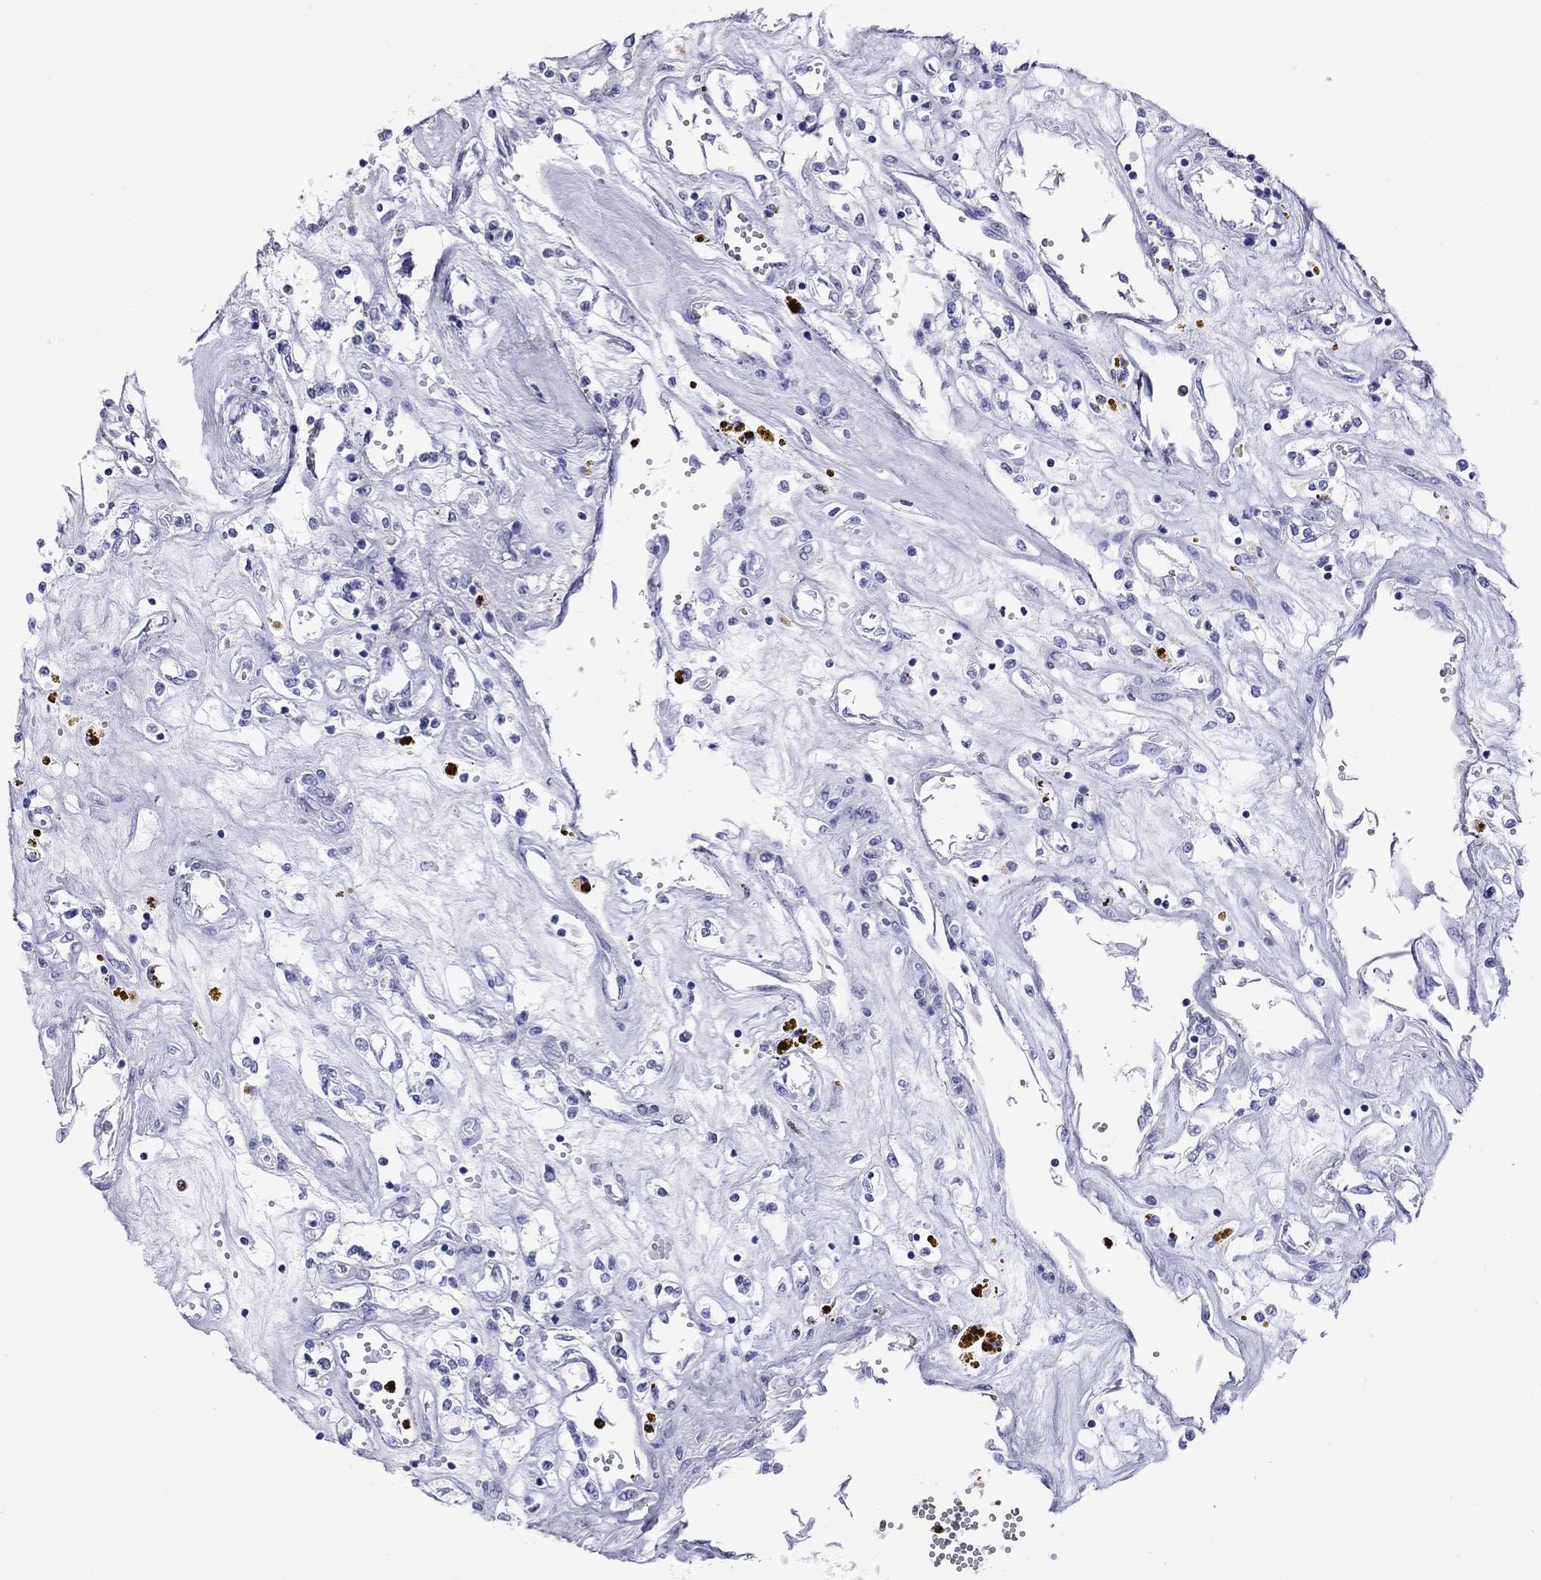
{"staining": {"intensity": "negative", "quantity": "none", "location": "none"}, "tissue": "renal cancer", "cell_type": "Tumor cells", "image_type": "cancer", "snomed": [{"axis": "morphology", "description": "Adenocarcinoma, NOS"}, {"axis": "topography", "description": "Kidney"}], "caption": "Immunohistochemistry (IHC) of renal adenocarcinoma reveals no expression in tumor cells.", "gene": "SLAMF1", "patient": {"sex": "female", "age": 59}}